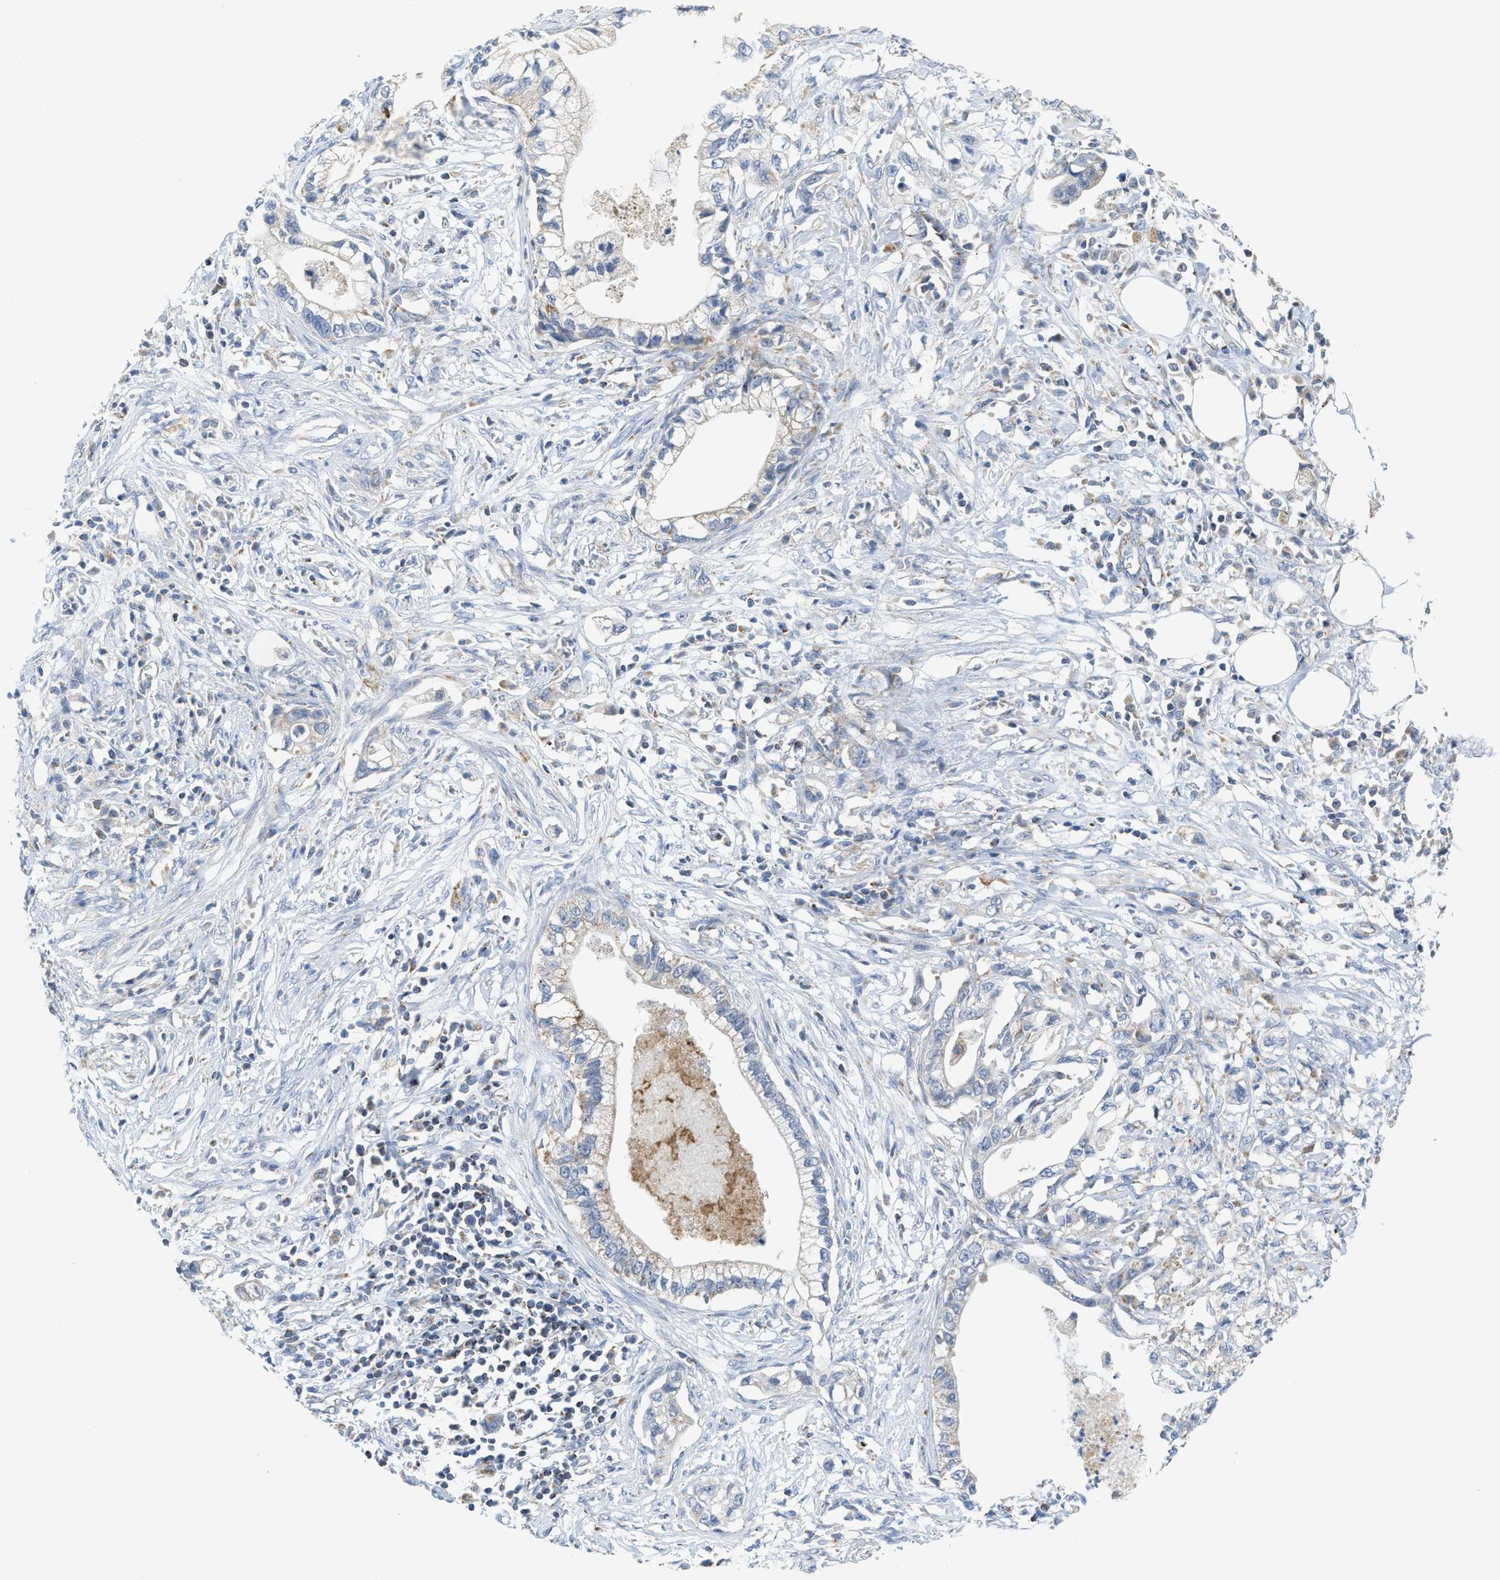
{"staining": {"intensity": "weak", "quantity": "<25%", "location": "cytoplasmic/membranous"}, "tissue": "pancreatic cancer", "cell_type": "Tumor cells", "image_type": "cancer", "snomed": [{"axis": "morphology", "description": "Adenocarcinoma, NOS"}, {"axis": "topography", "description": "Pancreas"}], "caption": "Immunohistochemistry (IHC) photomicrograph of human pancreatic cancer stained for a protein (brown), which shows no expression in tumor cells. Brightfield microscopy of immunohistochemistry stained with DAB (3,3'-diaminobenzidine) (brown) and hematoxylin (blue), captured at high magnification.", "gene": "GATD3", "patient": {"sex": "male", "age": 56}}